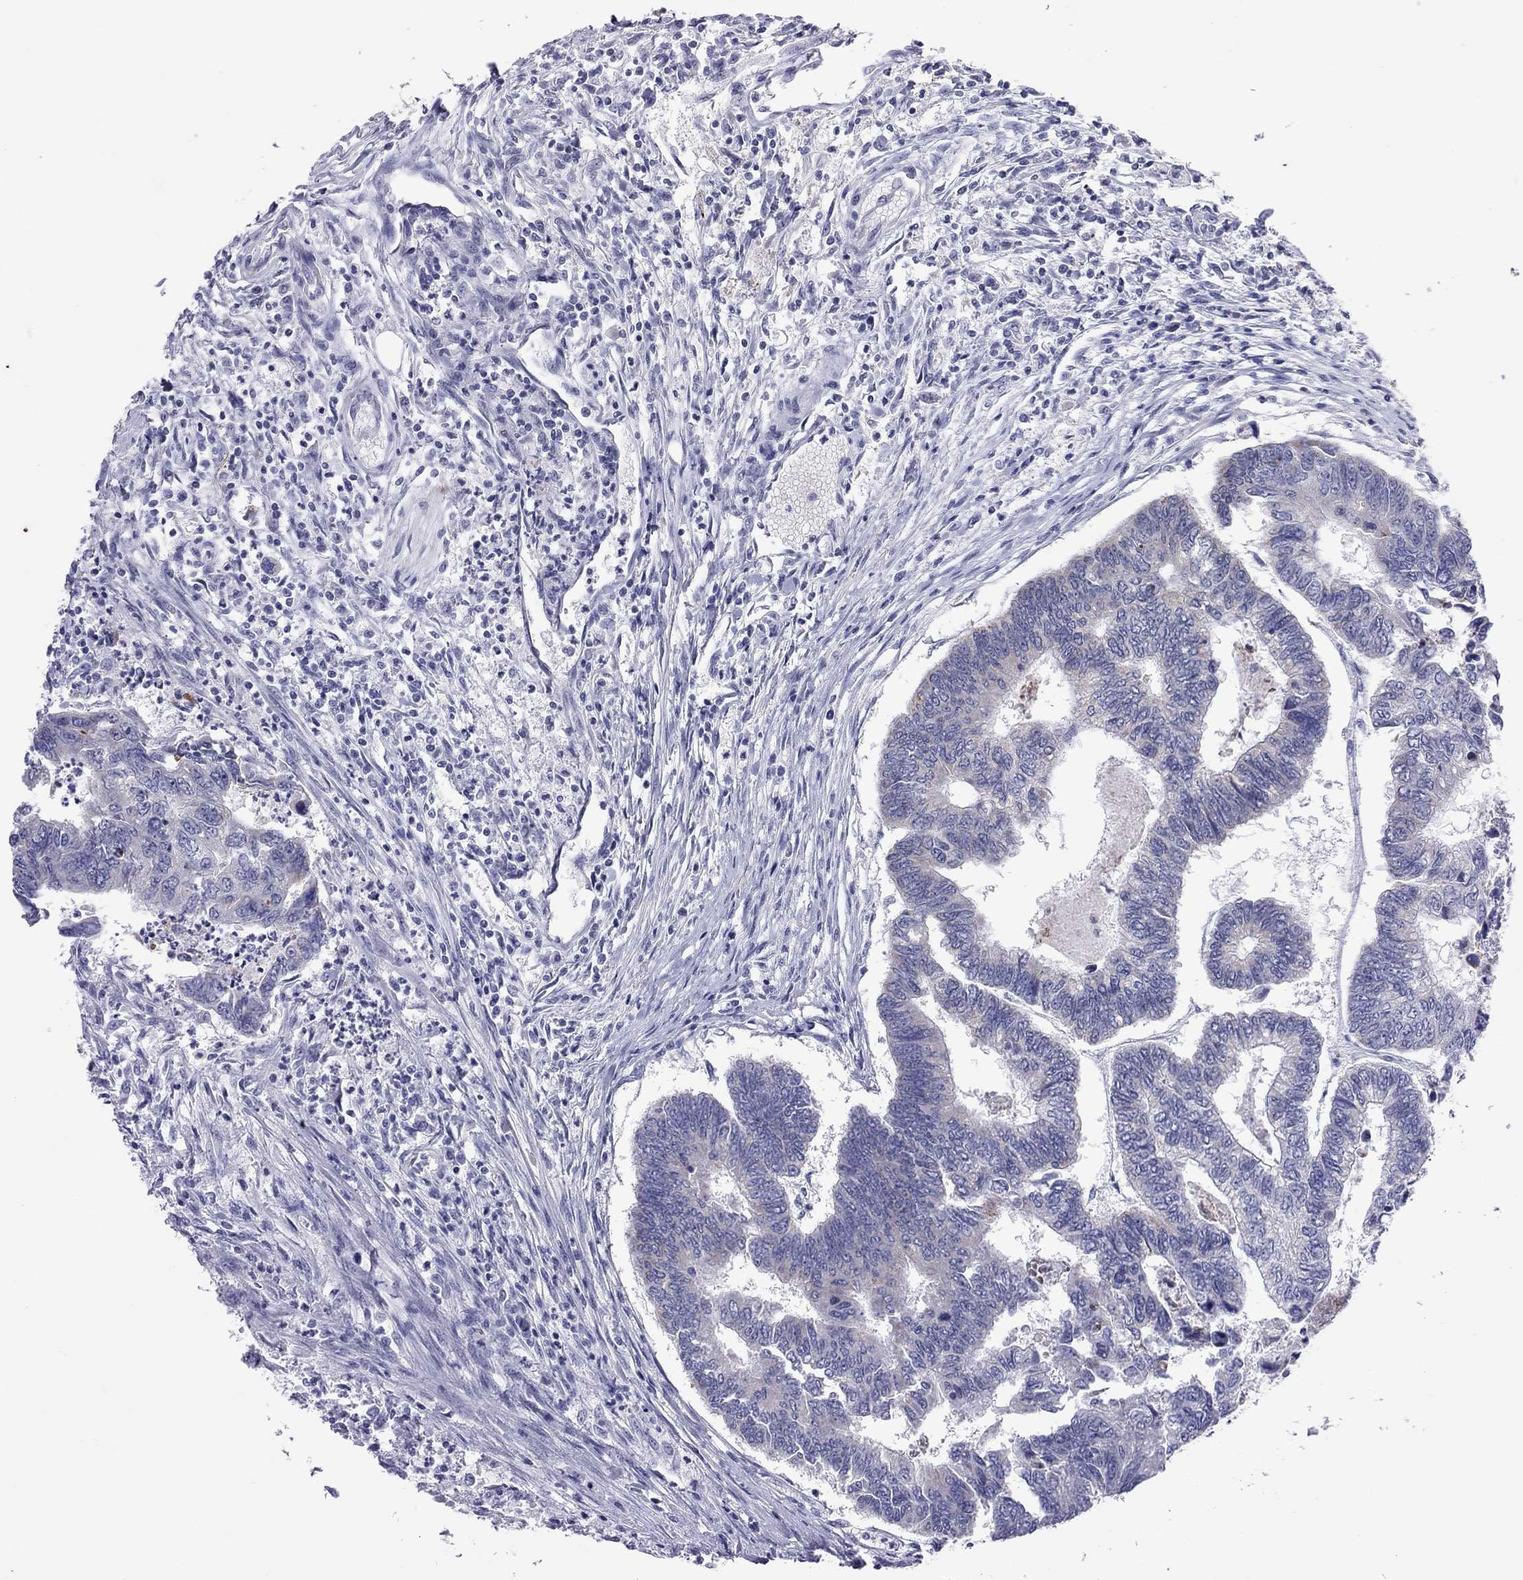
{"staining": {"intensity": "negative", "quantity": "none", "location": "none"}, "tissue": "colorectal cancer", "cell_type": "Tumor cells", "image_type": "cancer", "snomed": [{"axis": "morphology", "description": "Adenocarcinoma, NOS"}, {"axis": "topography", "description": "Colon"}], "caption": "Tumor cells are negative for protein expression in human adenocarcinoma (colorectal).", "gene": "PPP1R3A", "patient": {"sex": "female", "age": 65}}